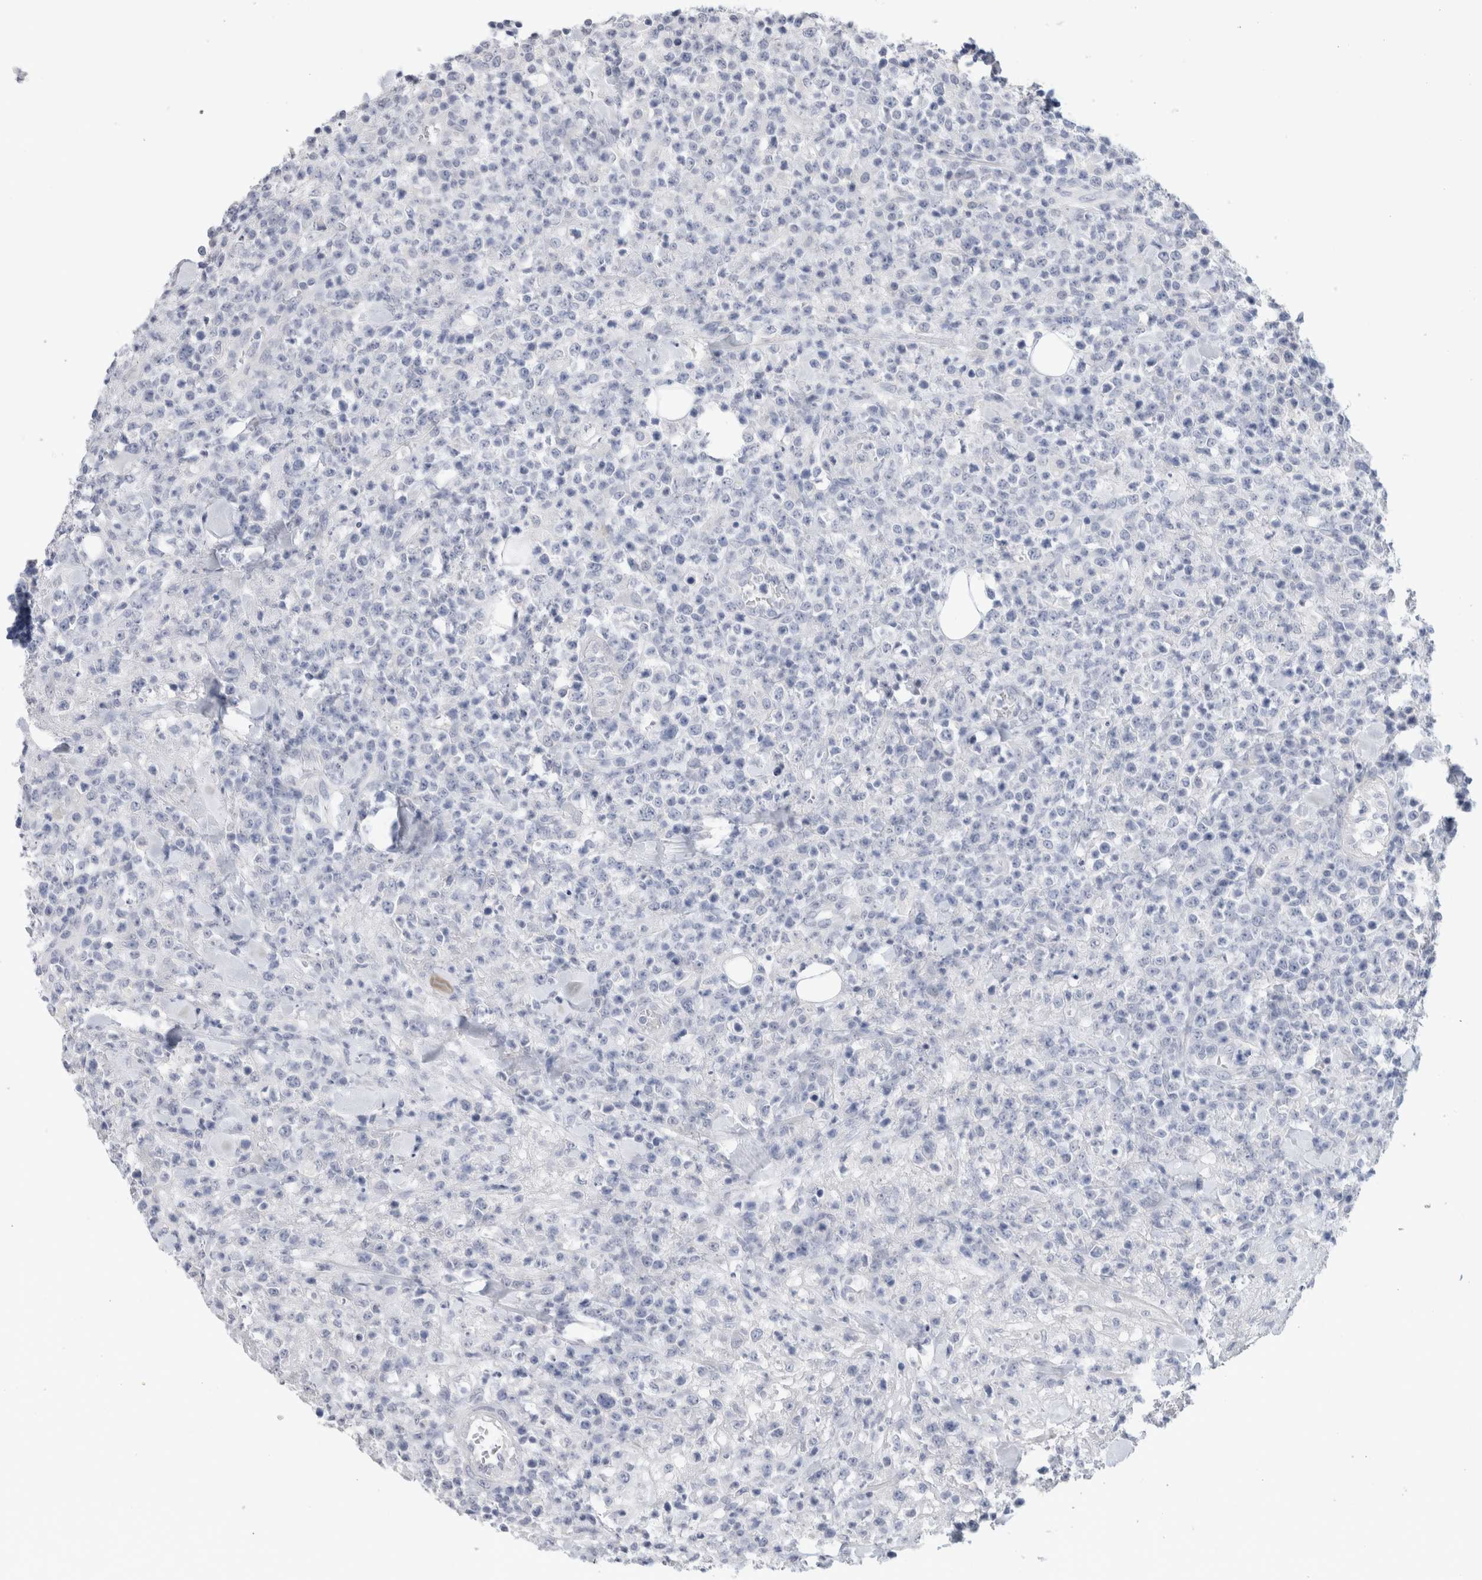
{"staining": {"intensity": "negative", "quantity": "none", "location": "none"}, "tissue": "lymphoma", "cell_type": "Tumor cells", "image_type": "cancer", "snomed": [{"axis": "morphology", "description": "Malignant lymphoma, non-Hodgkin's type, High grade"}, {"axis": "topography", "description": "Colon"}], "caption": "Malignant lymphoma, non-Hodgkin's type (high-grade) was stained to show a protein in brown. There is no significant staining in tumor cells.", "gene": "BCAN", "patient": {"sex": "female", "age": 53}}